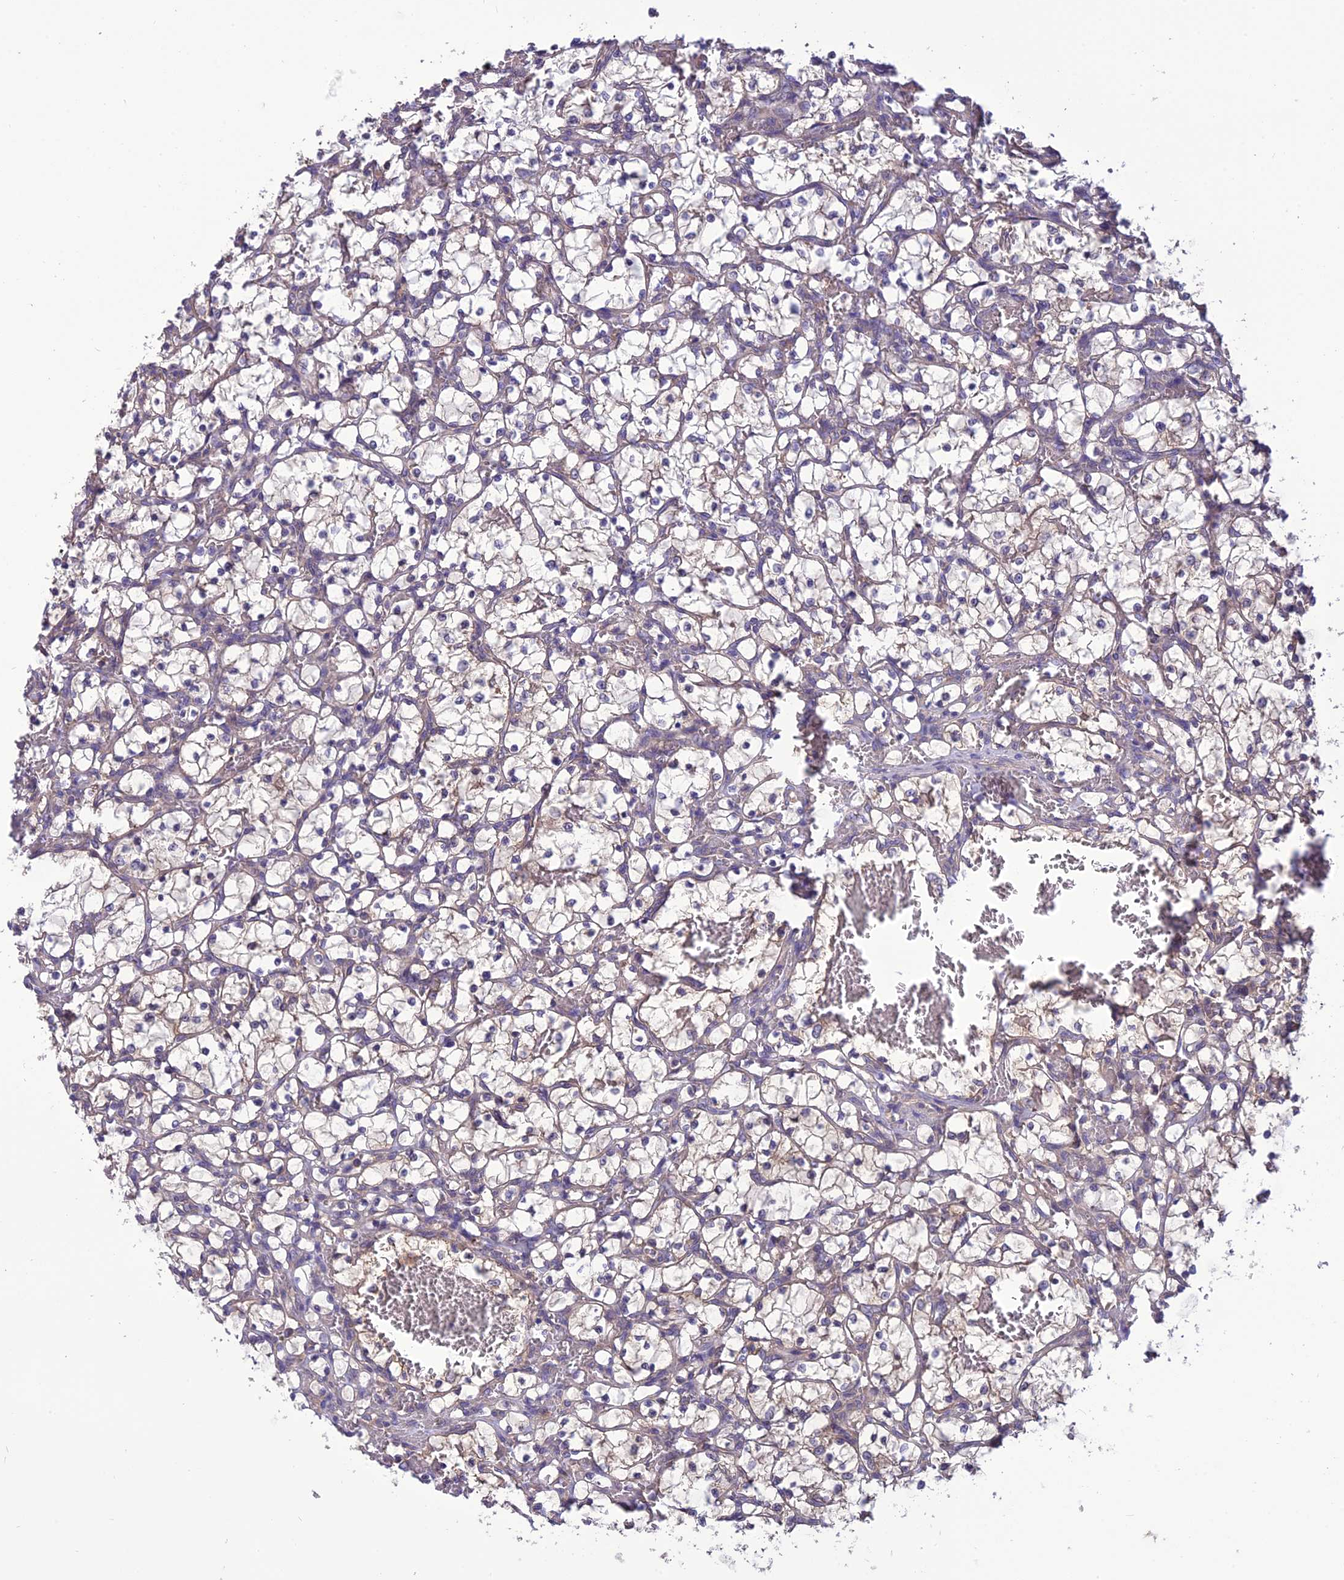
{"staining": {"intensity": "negative", "quantity": "none", "location": "none"}, "tissue": "renal cancer", "cell_type": "Tumor cells", "image_type": "cancer", "snomed": [{"axis": "morphology", "description": "Adenocarcinoma, NOS"}, {"axis": "topography", "description": "Kidney"}], "caption": "Histopathology image shows no significant protein staining in tumor cells of renal cancer (adenocarcinoma).", "gene": "PSMF1", "patient": {"sex": "female", "age": 69}}